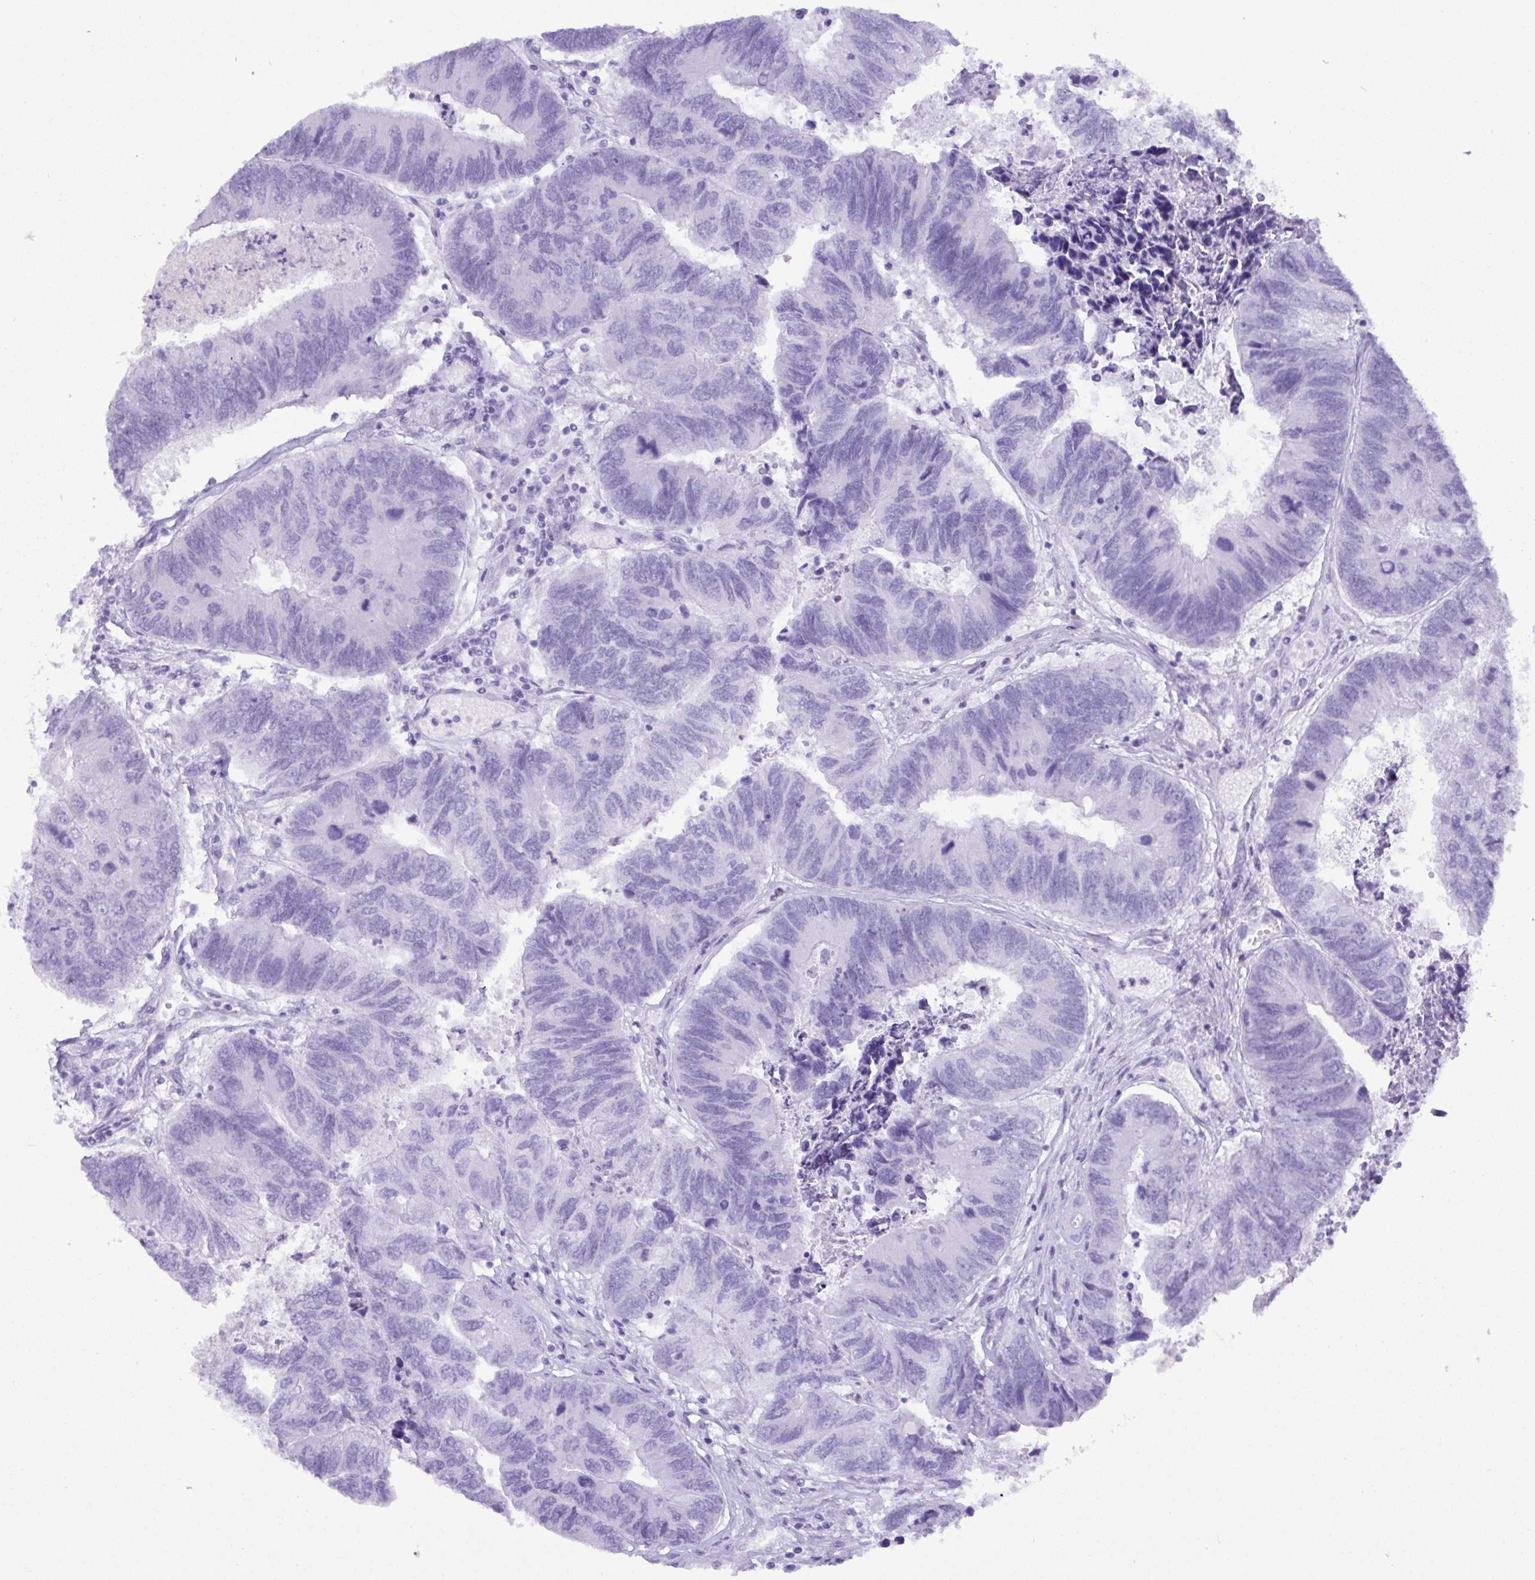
{"staining": {"intensity": "negative", "quantity": "none", "location": "none"}, "tissue": "colorectal cancer", "cell_type": "Tumor cells", "image_type": "cancer", "snomed": [{"axis": "morphology", "description": "Adenocarcinoma, NOS"}, {"axis": "topography", "description": "Colon"}], "caption": "This is an immunohistochemistry image of colorectal cancer. There is no positivity in tumor cells.", "gene": "C4orf33", "patient": {"sex": "female", "age": 67}}